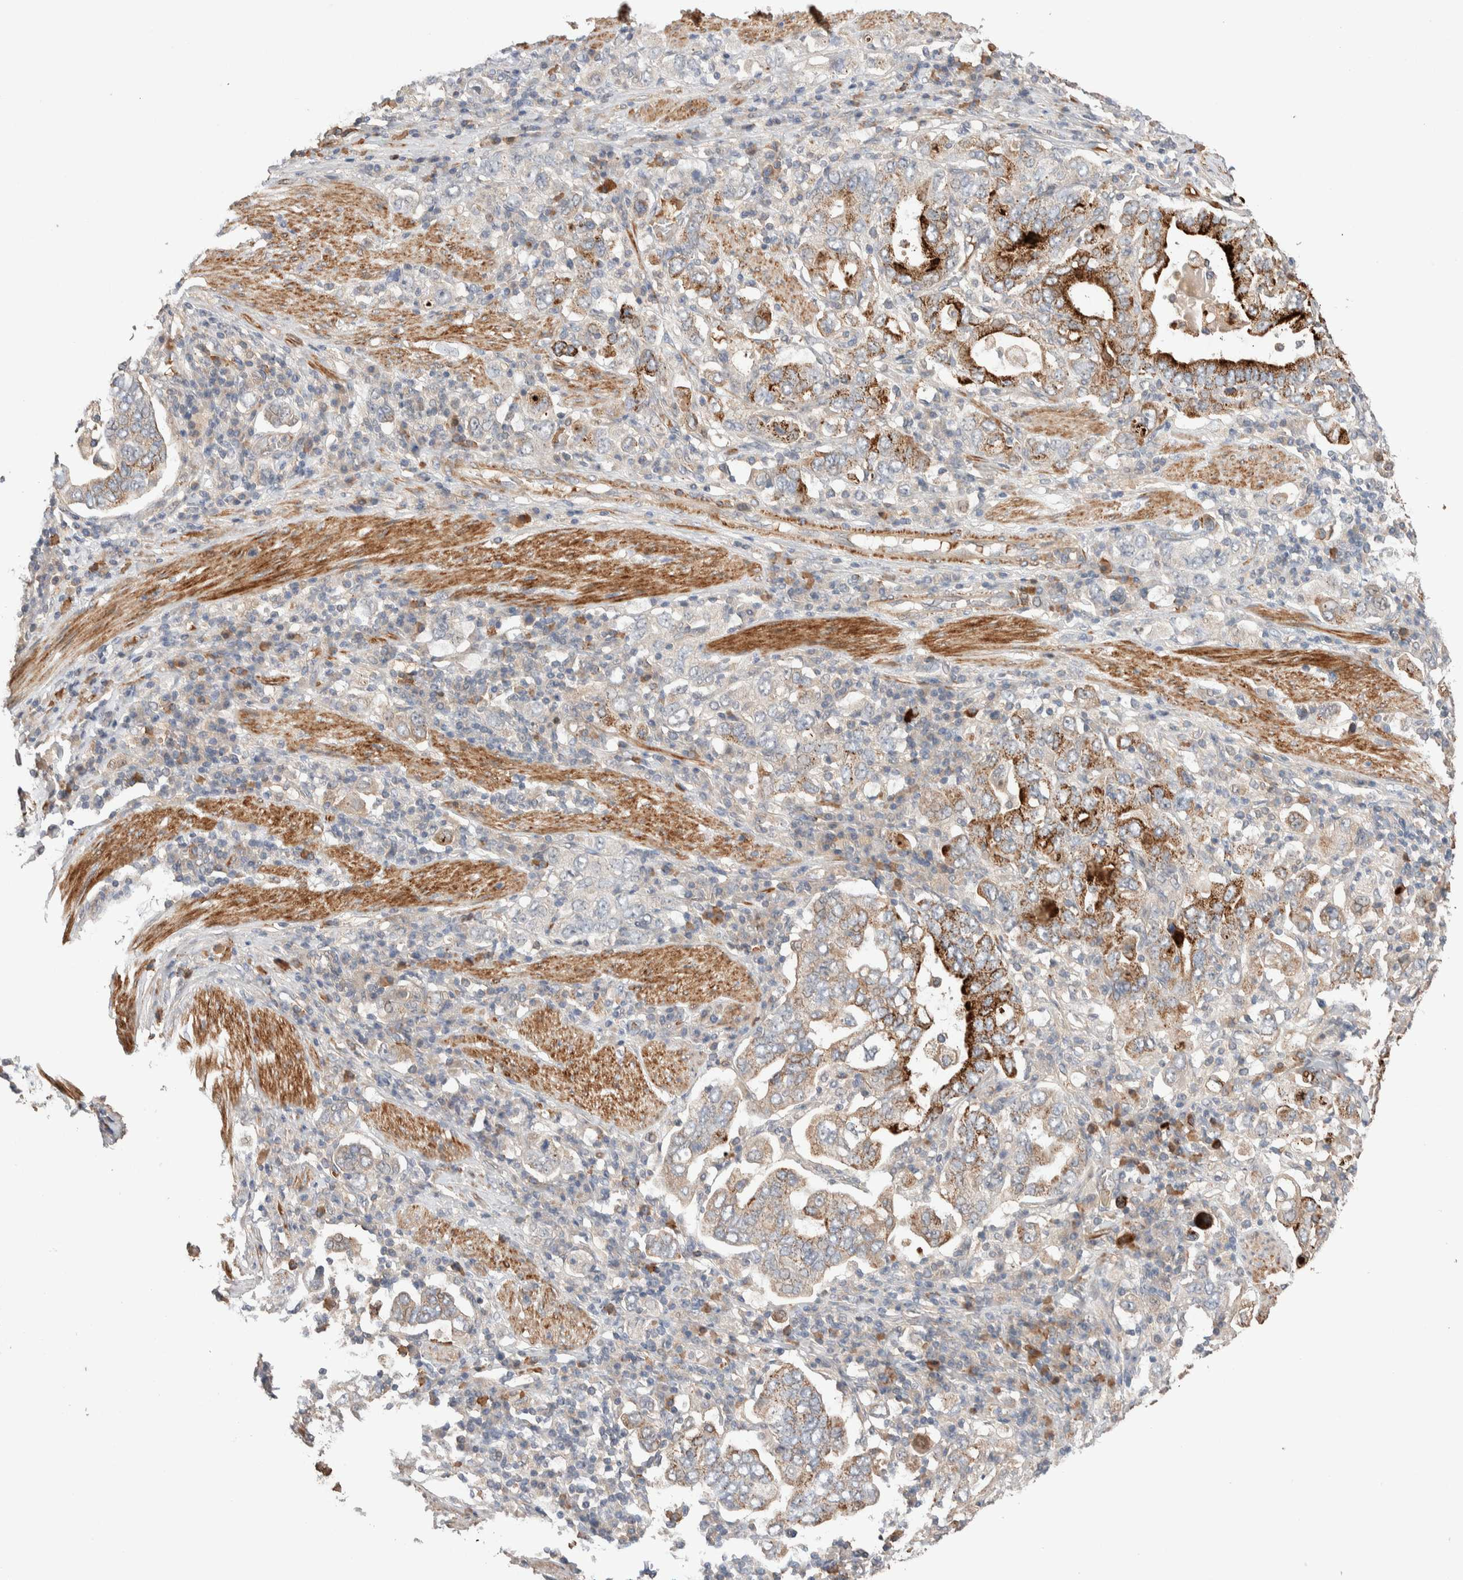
{"staining": {"intensity": "strong", "quantity": "25%-75%", "location": "cytoplasmic/membranous"}, "tissue": "stomach cancer", "cell_type": "Tumor cells", "image_type": "cancer", "snomed": [{"axis": "morphology", "description": "Adenocarcinoma, NOS"}, {"axis": "topography", "description": "Stomach, upper"}], "caption": "This image shows stomach cancer stained with immunohistochemistry (IHC) to label a protein in brown. The cytoplasmic/membranous of tumor cells show strong positivity for the protein. Nuclei are counter-stained blue.", "gene": "WDR91", "patient": {"sex": "male", "age": 62}}